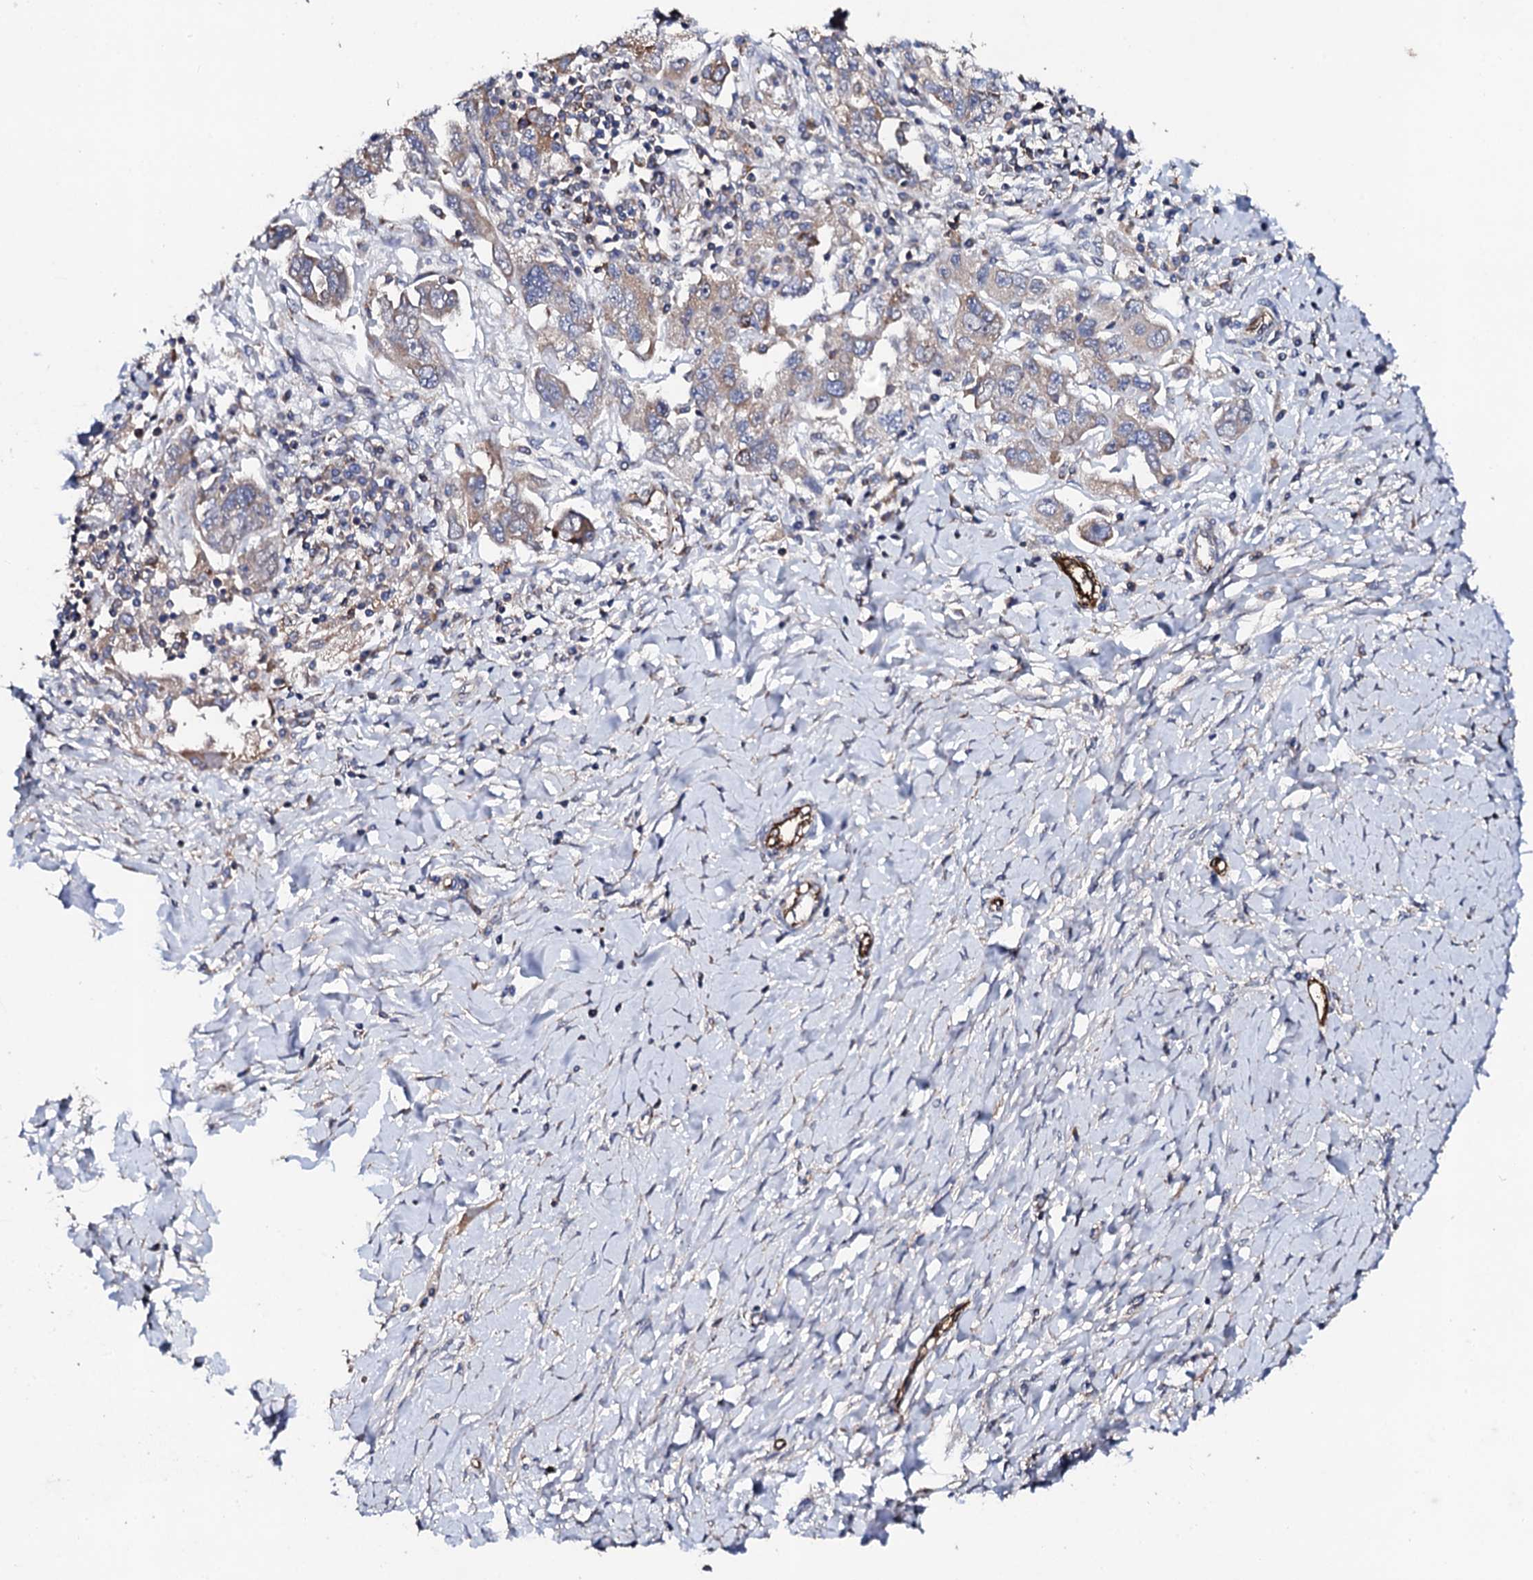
{"staining": {"intensity": "weak", "quantity": "25%-75%", "location": "cytoplasmic/membranous"}, "tissue": "ovarian cancer", "cell_type": "Tumor cells", "image_type": "cancer", "snomed": [{"axis": "morphology", "description": "Carcinoma, NOS"}, {"axis": "morphology", "description": "Cystadenocarcinoma, serous, NOS"}, {"axis": "topography", "description": "Ovary"}], "caption": "Immunohistochemistry histopathology image of human carcinoma (ovarian) stained for a protein (brown), which reveals low levels of weak cytoplasmic/membranous expression in approximately 25%-75% of tumor cells.", "gene": "DBX1", "patient": {"sex": "female", "age": 69}}